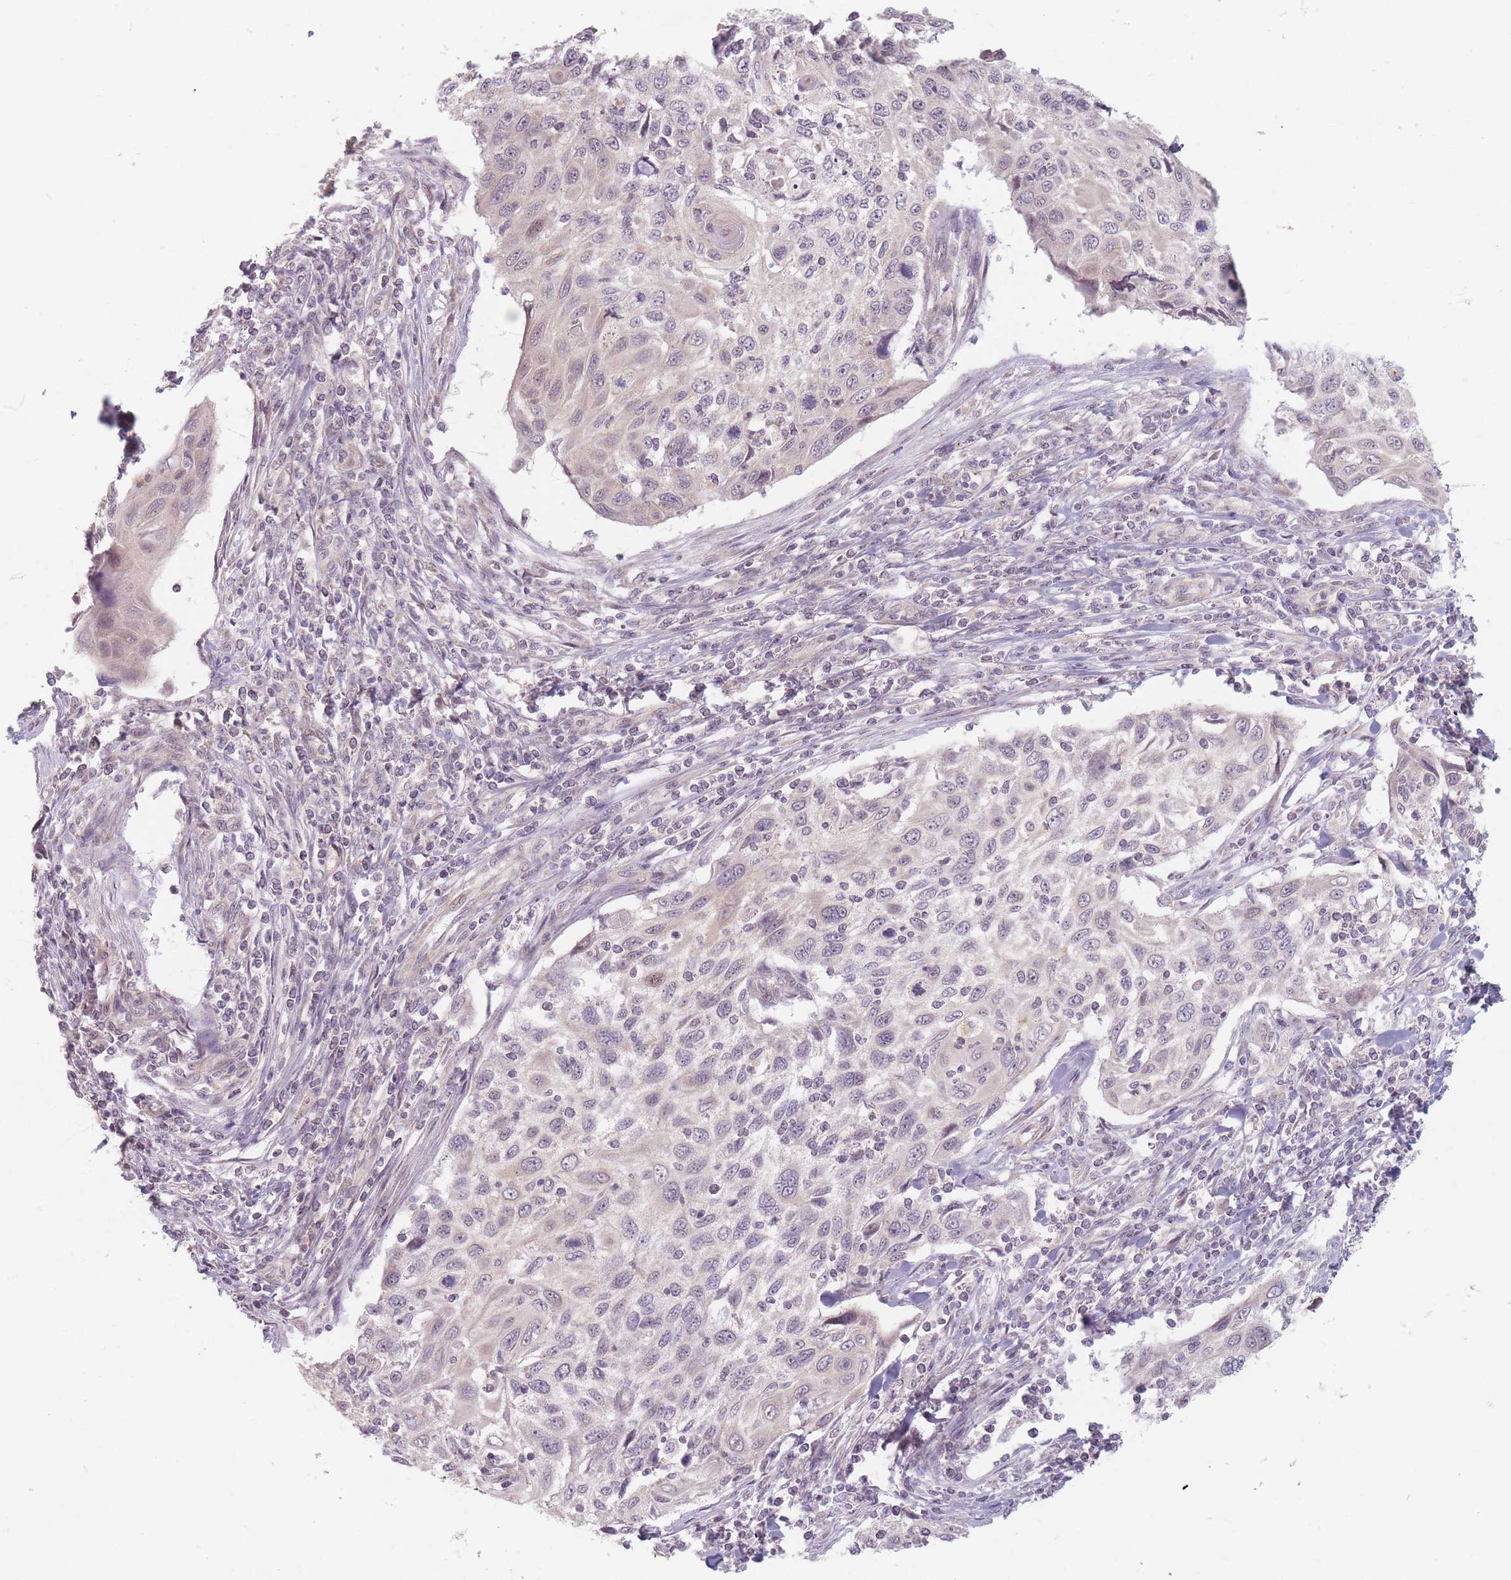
{"staining": {"intensity": "negative", "quantity": "none", "location": "none"}, "tissue": "cervical cancer", "cell_type": "Tumor cells", "image_type": "cancer", "snomed": [{"axis": "morphology", "description": "Squamous cell carcinoma, NOS"}, {"axis": "topography", "description": "Cervix"}], "caption": "Tumor cells are negative for brown protein staining in squamous cell carcinoma (cervical).", "gene": "GABRA6", "patient": {"sex": "female", "age": 70}}